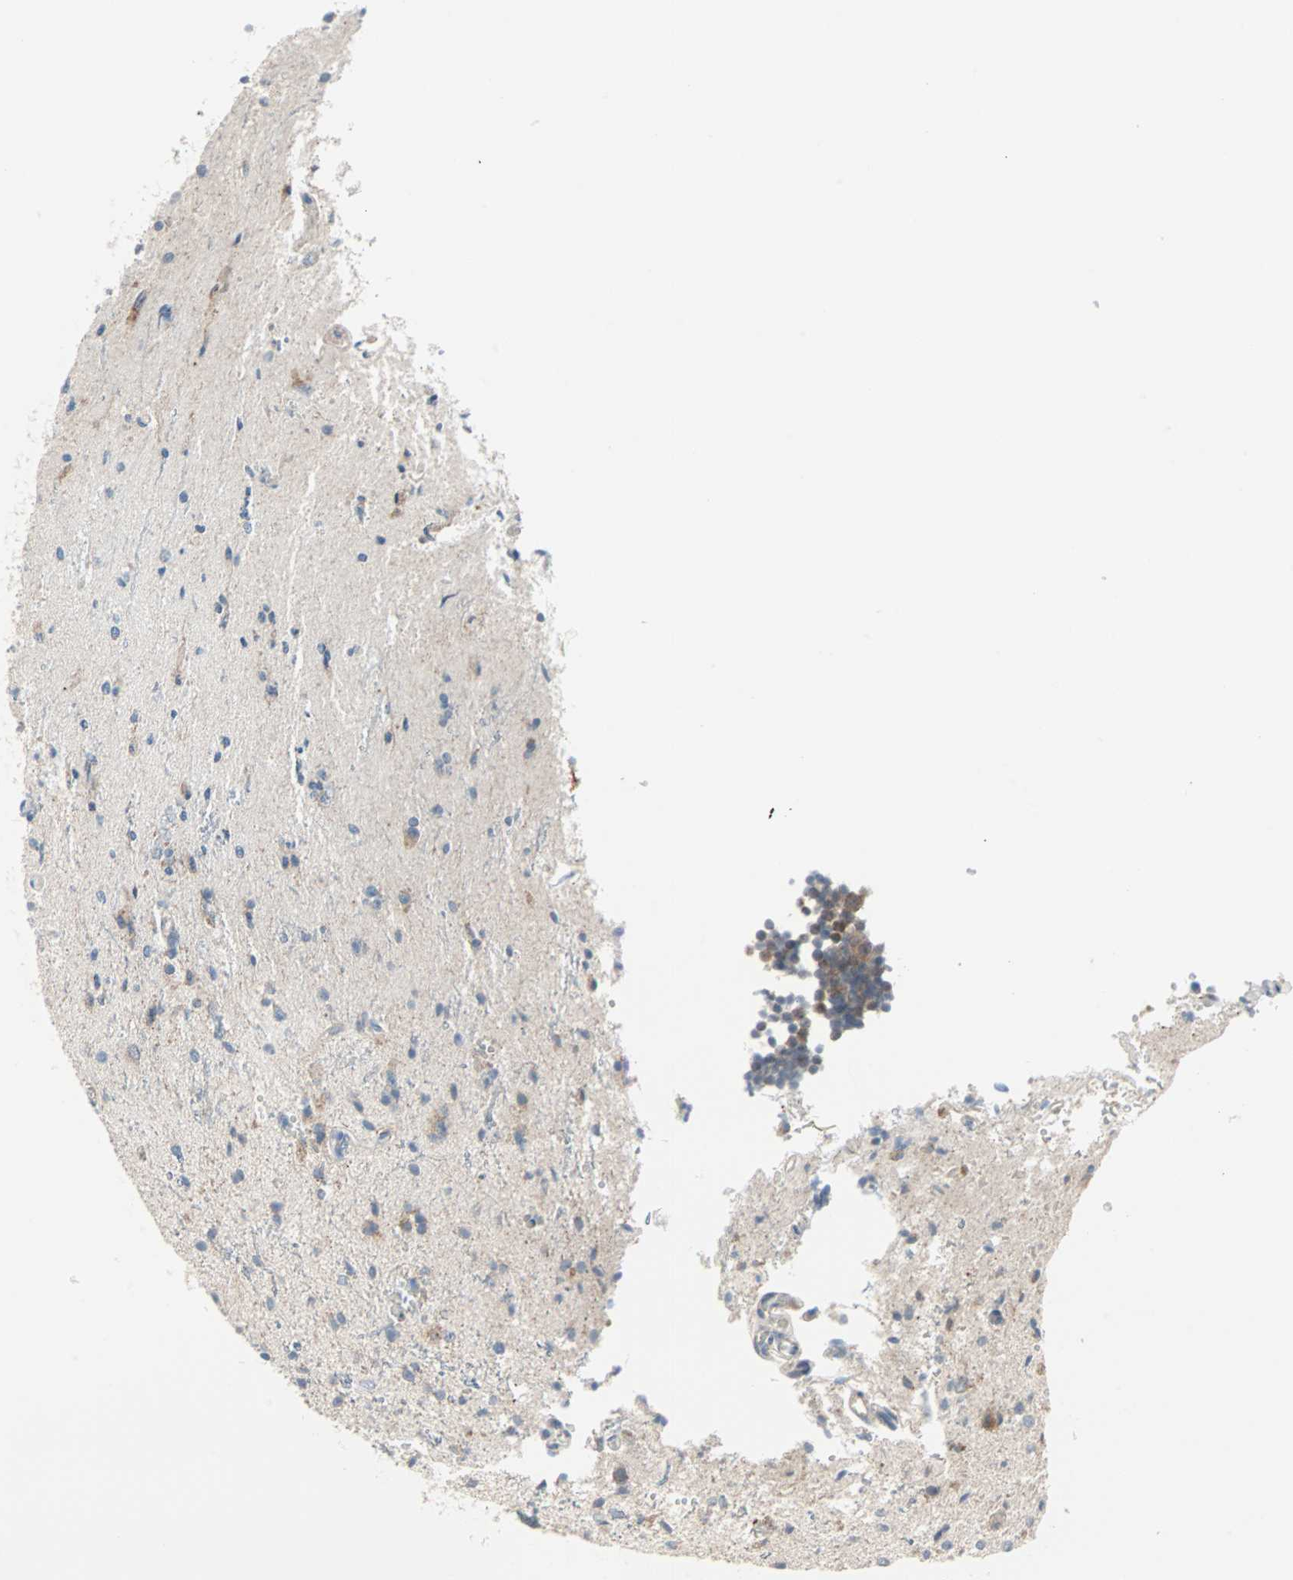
{"staining": {"intensity": "moderate", "quantity": "<25%", "location": "cytoplasmic/membranous"}, "tissue": "glioma", "cell_type": "Tumor cells", "image_type": "cancer", "snomed": [{"axis": "morphology", "description": "Glioma, malignant, High grade"}, {"axis": "topography", "description": "Brain"}], "caption": "Protein expression analysis of human glioma reveals moderate cytoplasmic/membranous staining in about <25% of tumor cells.", "gene": "CASP3", "patient": {"sex": "male", "age": 47}}